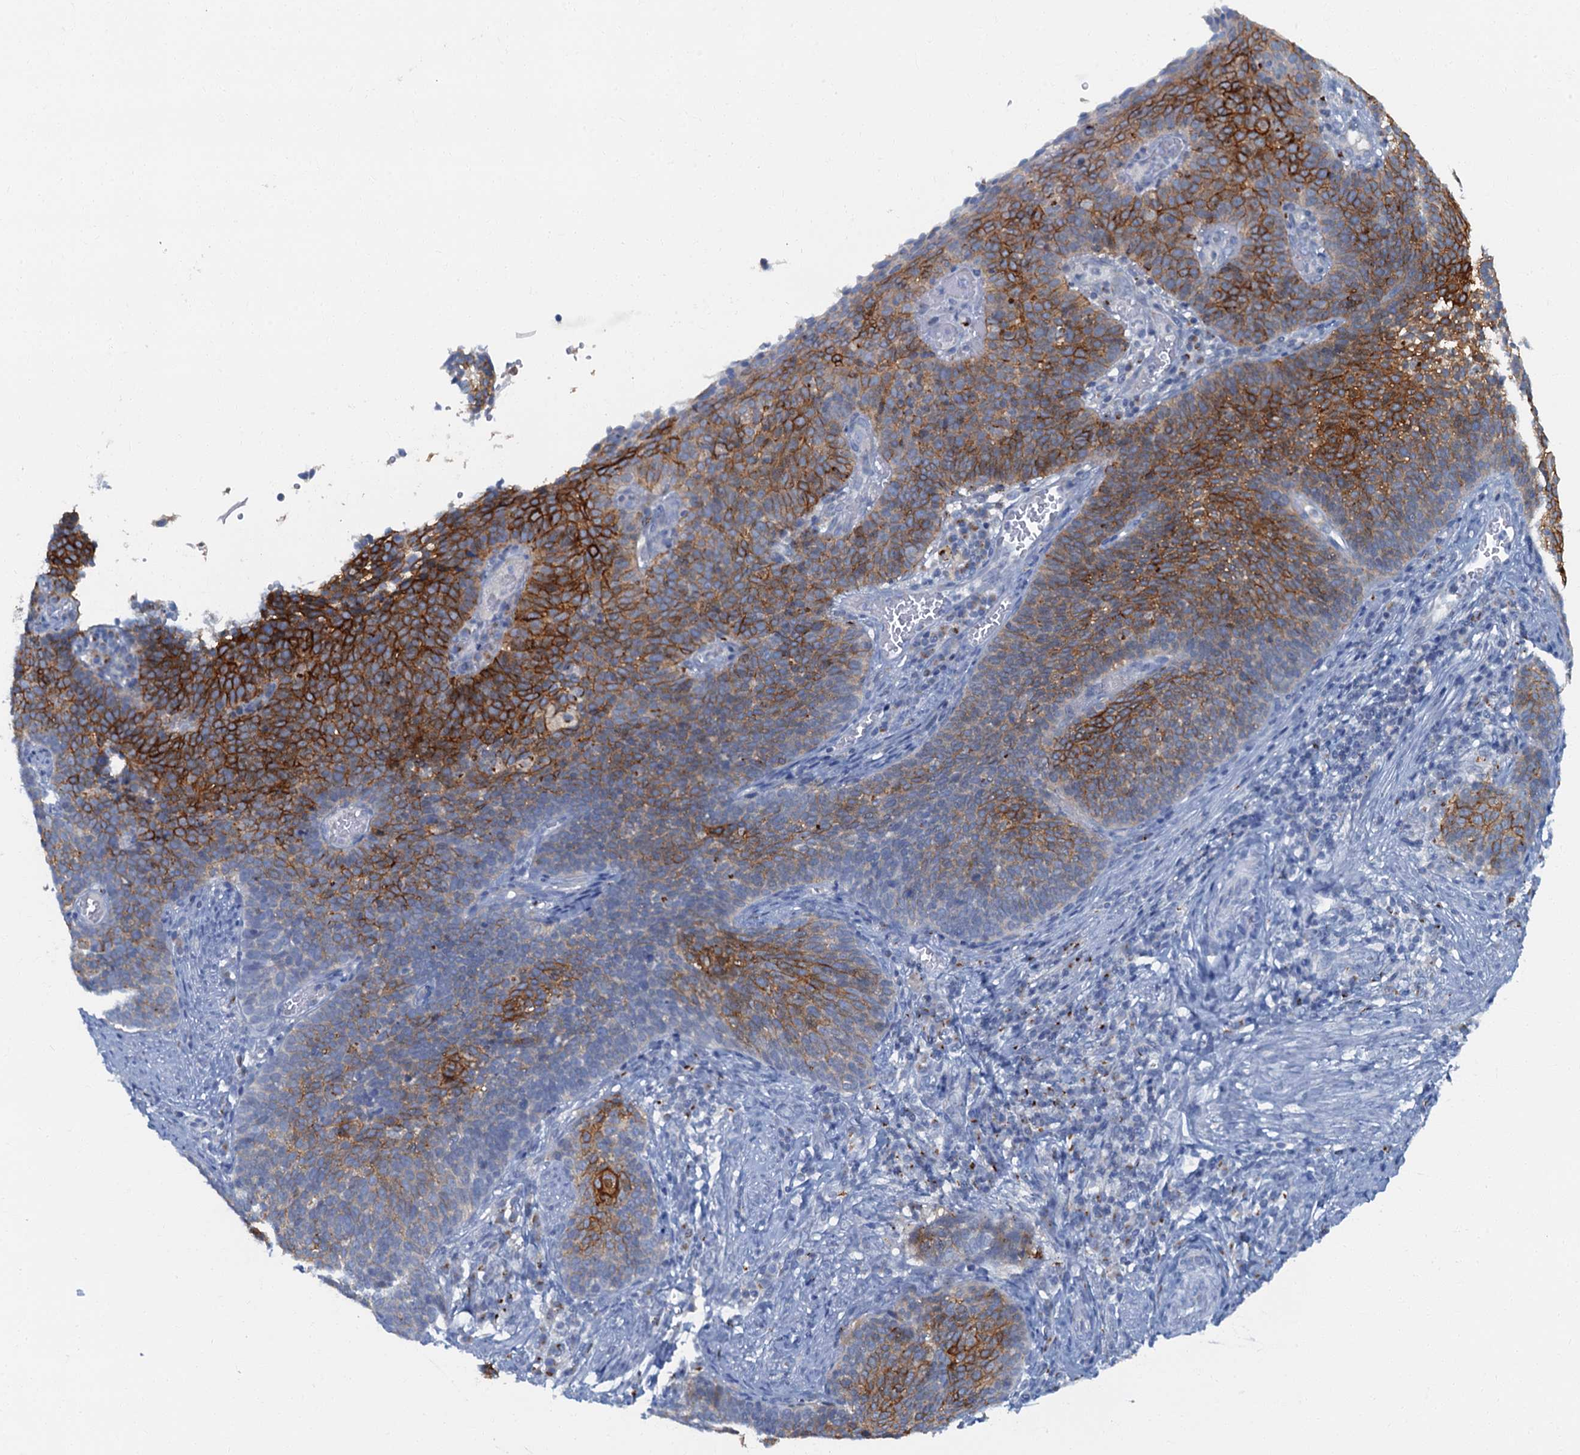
{"staining": {"intensity": "strong", "quantity": "<25%", "location": "cytoplasmic/membranous"}, "tissue": "cervical cancer", "cell_type": "Tumor cells", "image_type": "cancer", "snomed": [{"axis": "morphology", "description": "Normal tissue, NOS"}, {"axis": "morphology", "description": "Squamous cell carcinoma, NOS"}, {"axis": "topography", "description": "Cervix"}], "caption": "The micrograph shows immunohistochemical staining of cervical cancer. There is strong cytoplasmic/membranous expression is seen in about <25% of tumor cells. Nuclei are stained in blue.", "gene": "LYPD3", "patient": {"sex": "female", "age": 39}}